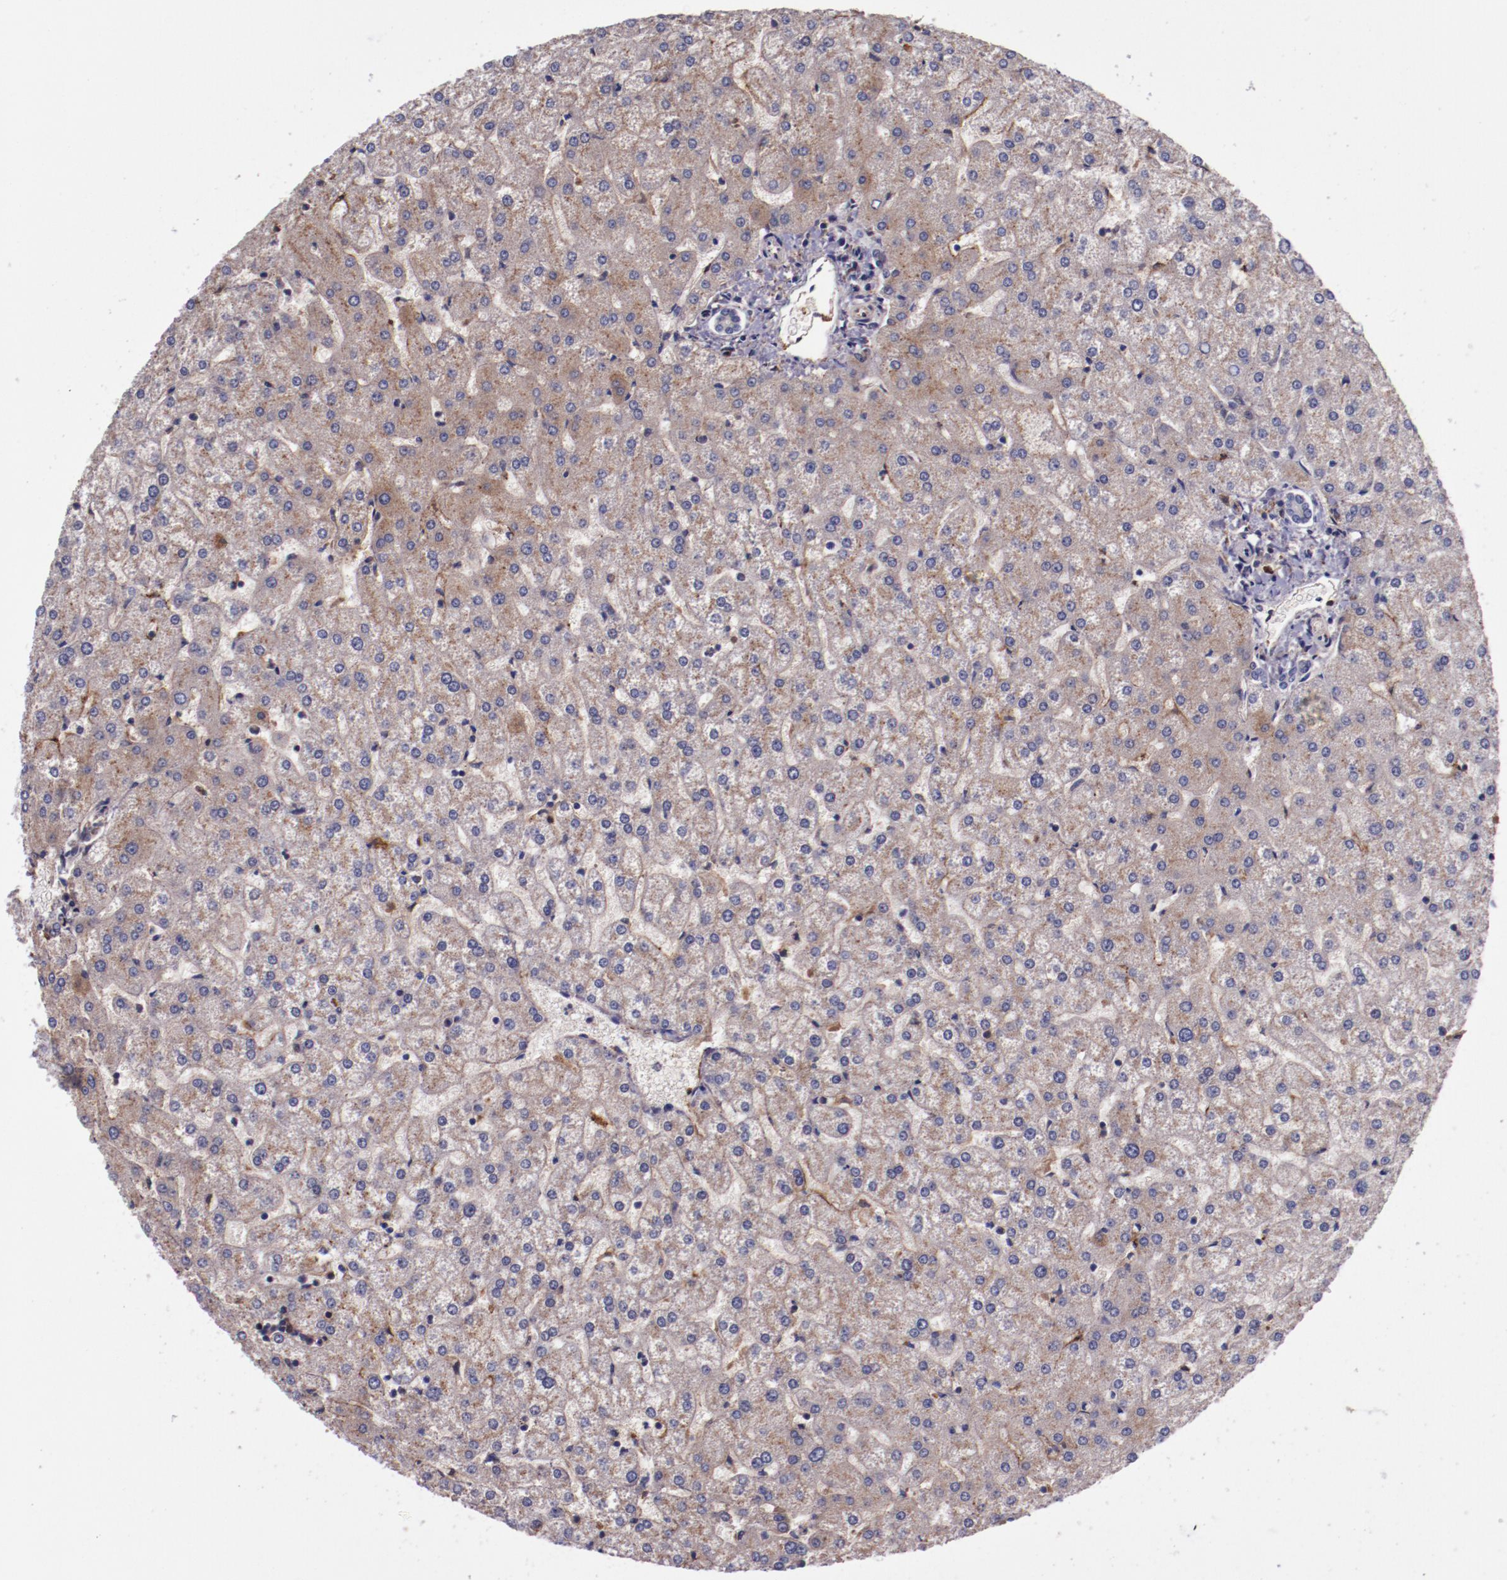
{"staining": {"intensity": "negative", "quantity": "none", "location": "none"}, "tissue": "liver", "cell_type": "Cholangiocytes", "image_type": "normal", "snomed": [{"axis": "morphology", "description": "Normal tissue, NOS"}, {"axis": "topography", "description": "Liver"}], "caption": "Benign liver was stained to show a protein in brown. There is no significant staining in cholangiocytes.", "gene": "APOH", "patient": {"sex": "female", "age": 32}}